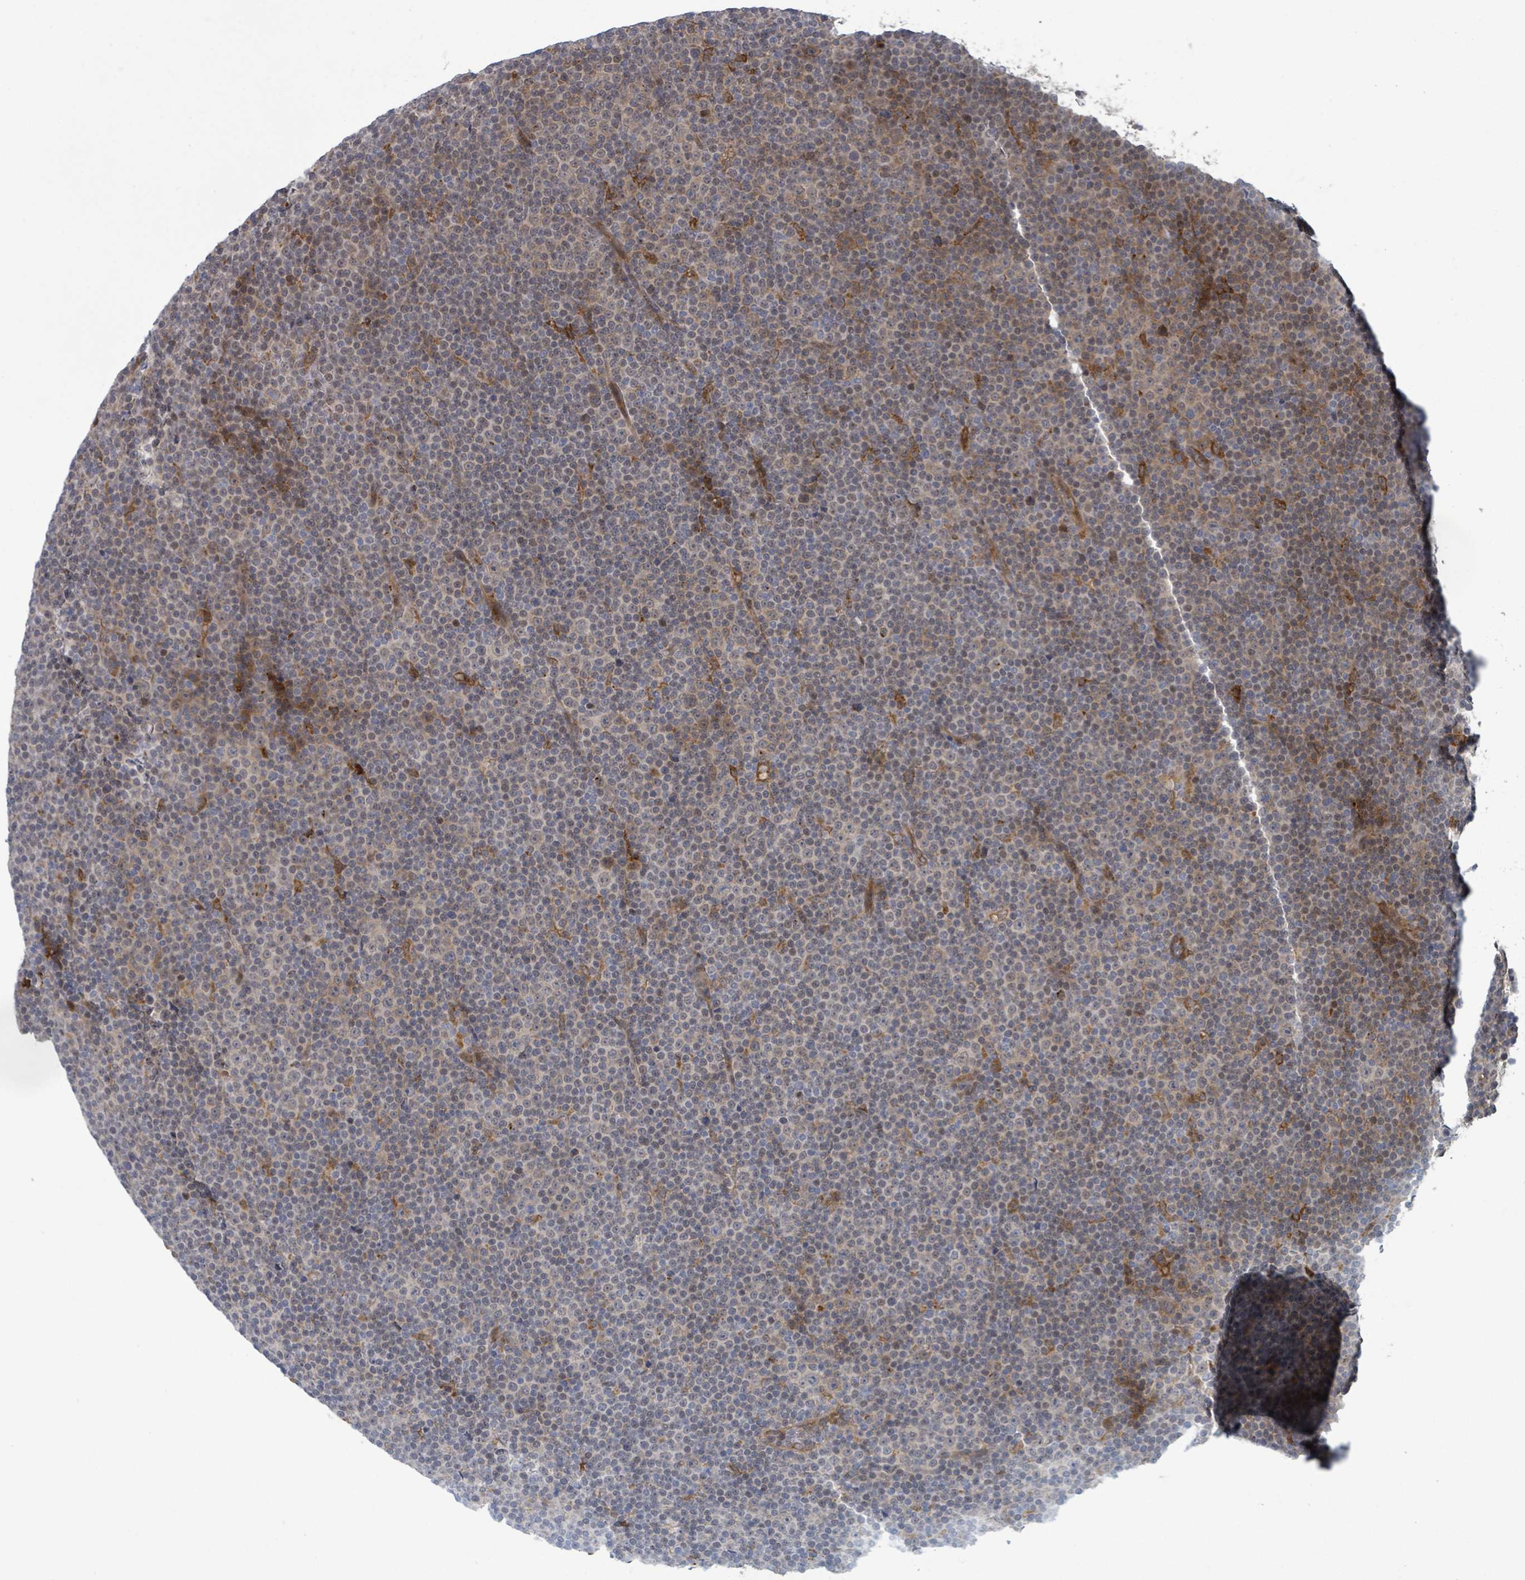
{"staining": {"intensity": "negative", "quantity": "none", "location": "none"}, "tissue": "lymphoma", "cell_type": "Tumor cells", "image_type": "cancer", "snomed": [{"axis": "morphology", "description": "Malignant lymphoma, non-Hodgkin's type, Low grade"}, {"axis": "topography", "description": "Lymph node"}], "caption": "The immunohistochemistry image has no significant expression in tumor cells of lymphoma tissue.", "gene": "SHROOM2", "patient": {"sex": "female", "age": 67}}